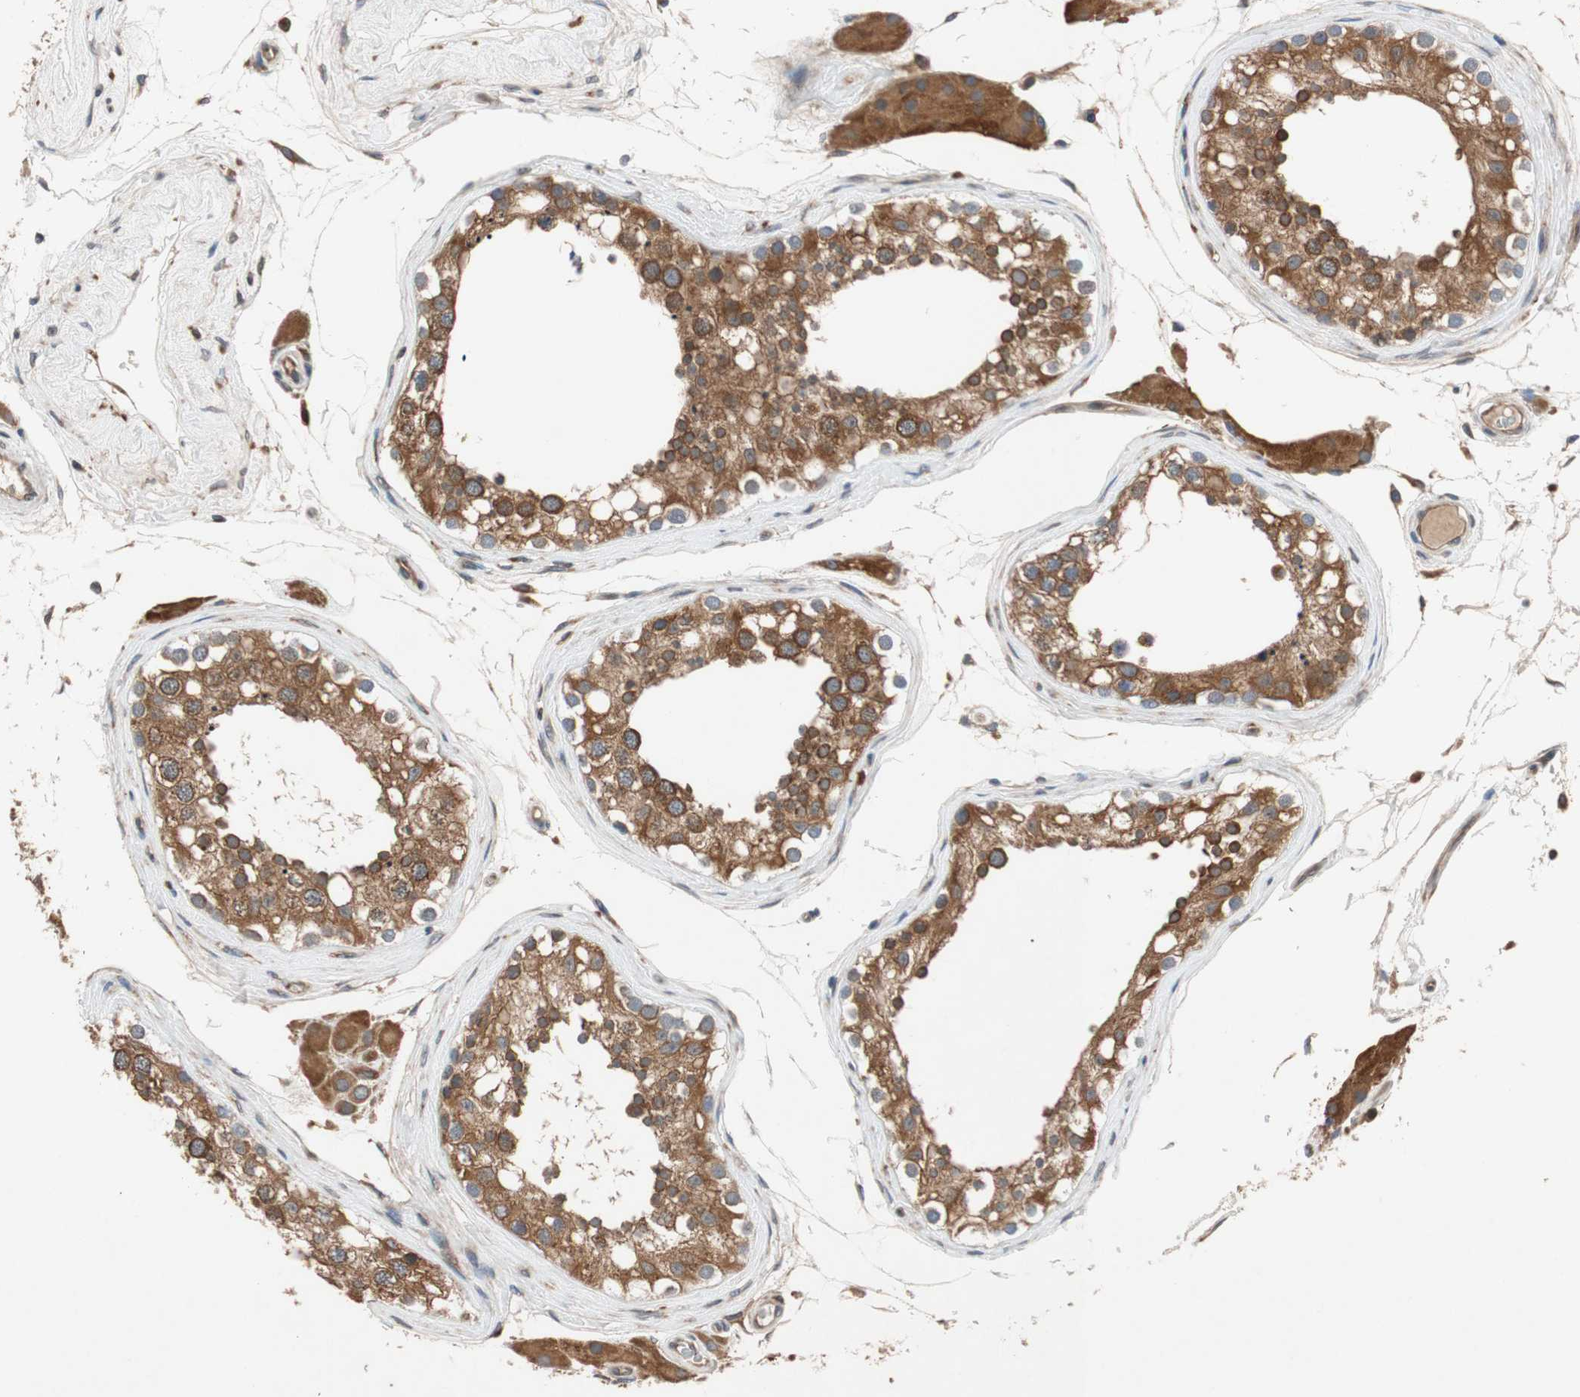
{"staining": {"intensity": "moderate", "quantity": ">75%", "location": "cytoplasmic/membranous"}, "tissue": "testis", "cell_type": "Cells in seminiferous ducts", "image_type": "normal", "snomed": [{"axis": "morphology", "description": "Normal tissue, NOS"}, {"axis": "topography", "description": "Testis"}], "caption": "The image shows staining of unremarkable testis, revealing moderate cytoplasmic/membranous protein positivity (brown color) within cells in seminiferous ducts.", "gene": "AUP1", "patient": {"sex": "male", "age": 68}}